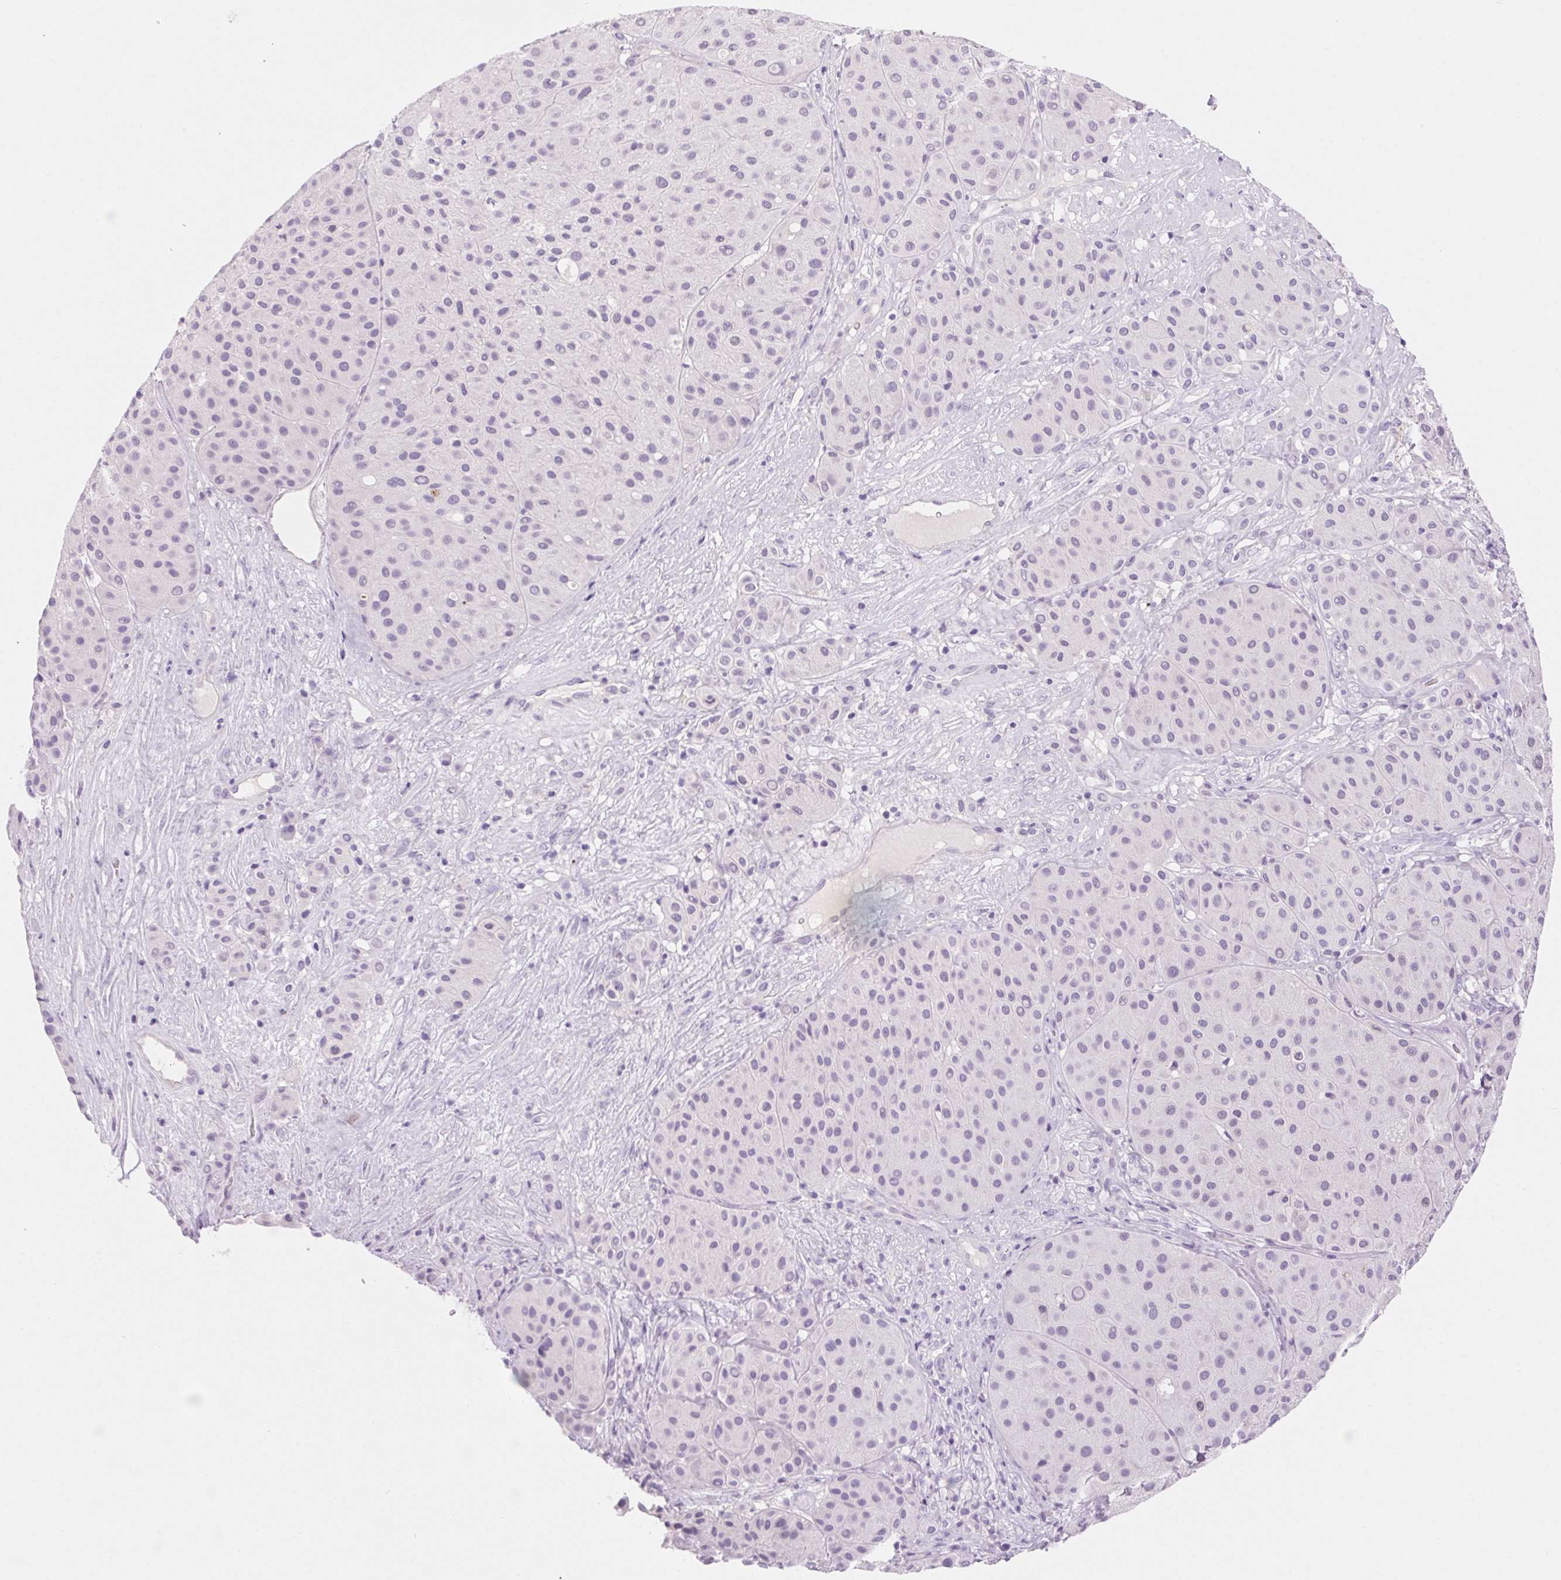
{"staining": {"intensity": "negative", "quantity": "none", "location": "none"}, "tissue": "melanoma", "cell_type": "Tumor cells", "image_type": "cancer", "snomed": [{"axis": "morphology", "description": "Malignant melanoma, Metastatic site"}, {"axis": "topography", "description": "Smooth muscle"}], "caption": "A histopathology image of human malignant melanoma (metastatic site) is negative for staining in tumor cells. The staining is performed using DAB (3,3'-diaminobenzidine) brown chromogen with nuclei counter-stained in using hematoxylin.", "gene": "CLDN16", "patient": {"sex": "male", "age": 41}}